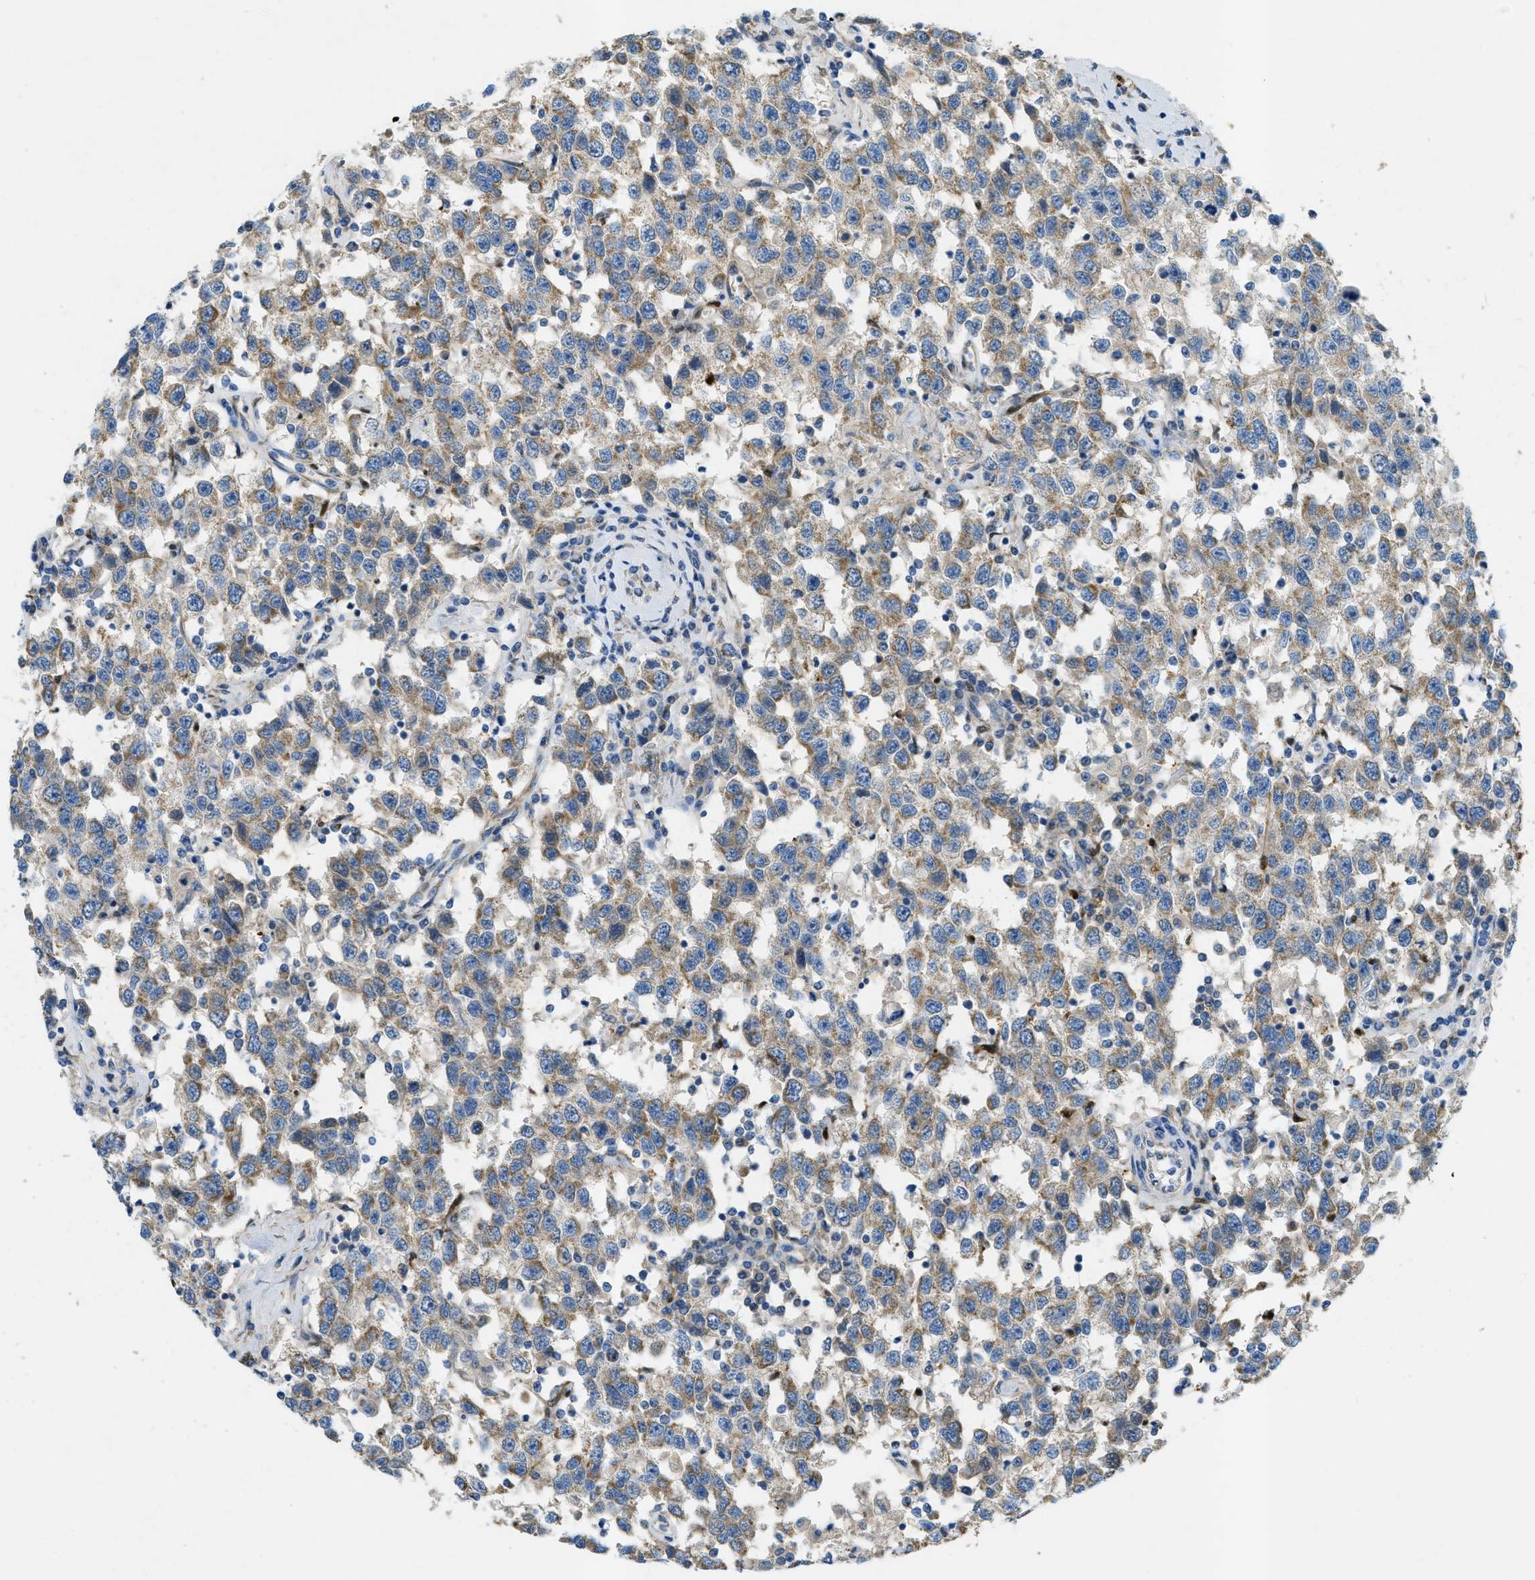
{"staining": {"intensity": "weak", "quantity": ">75%", "location": "cytoplasmic/membranous"}, "tissue": "testis cancer", "cell_type": "Tumor cells", "image_type": "cancer", "snomed": [{"axis": "morphology", "description": "Seminoma, NOS"}, {"axis": "topography", "description": "Testis"}], "caption": "Protein expression analysis of seminoma (testis) reveals weak cytoplasmic/membranous staining in approximately >75% of tumor cells.", "gene": "CYGB", "patient": {"sex": "male", "age": 41}}